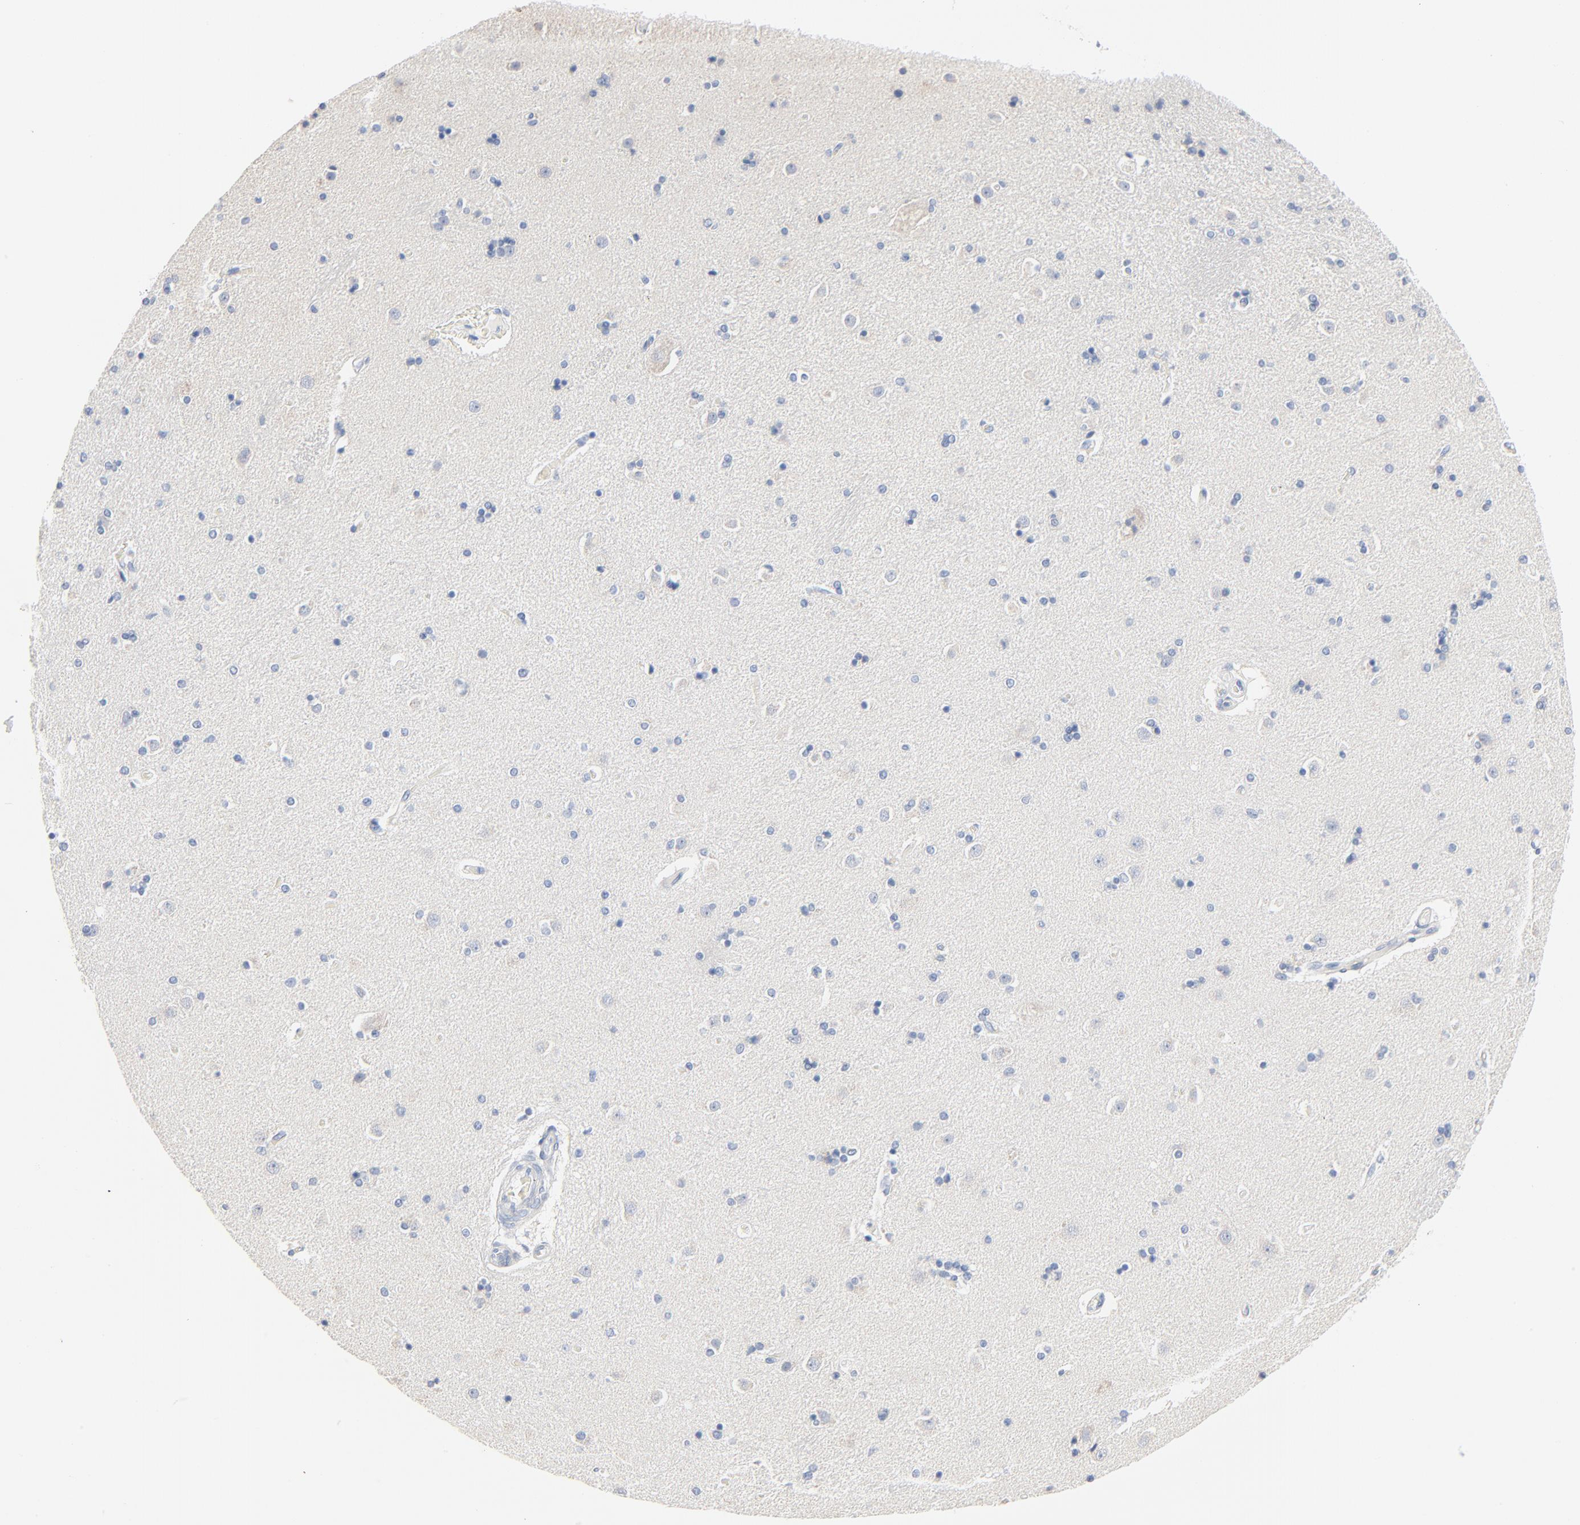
{"staining": {"intensity": "negative", "quantity": "none", "location": "none"}, "tissue": "caudate", "cell_type": "Glial cells", "image_type": "normal", "snomed": [{"axis": "morphology", "description": "Normal tissue, NOS"}, {"axis": "topography", "description": "Lateral ventricle wall"}], "caption": "Unremarkable caudate was stained to show a protein in brown. There is no significant positivity in glial cells. (DAB immunohistochemistry with hematoxylin counter stain).", "gene": "GZMB", "patient": {"sex": "female", "age": 54}}